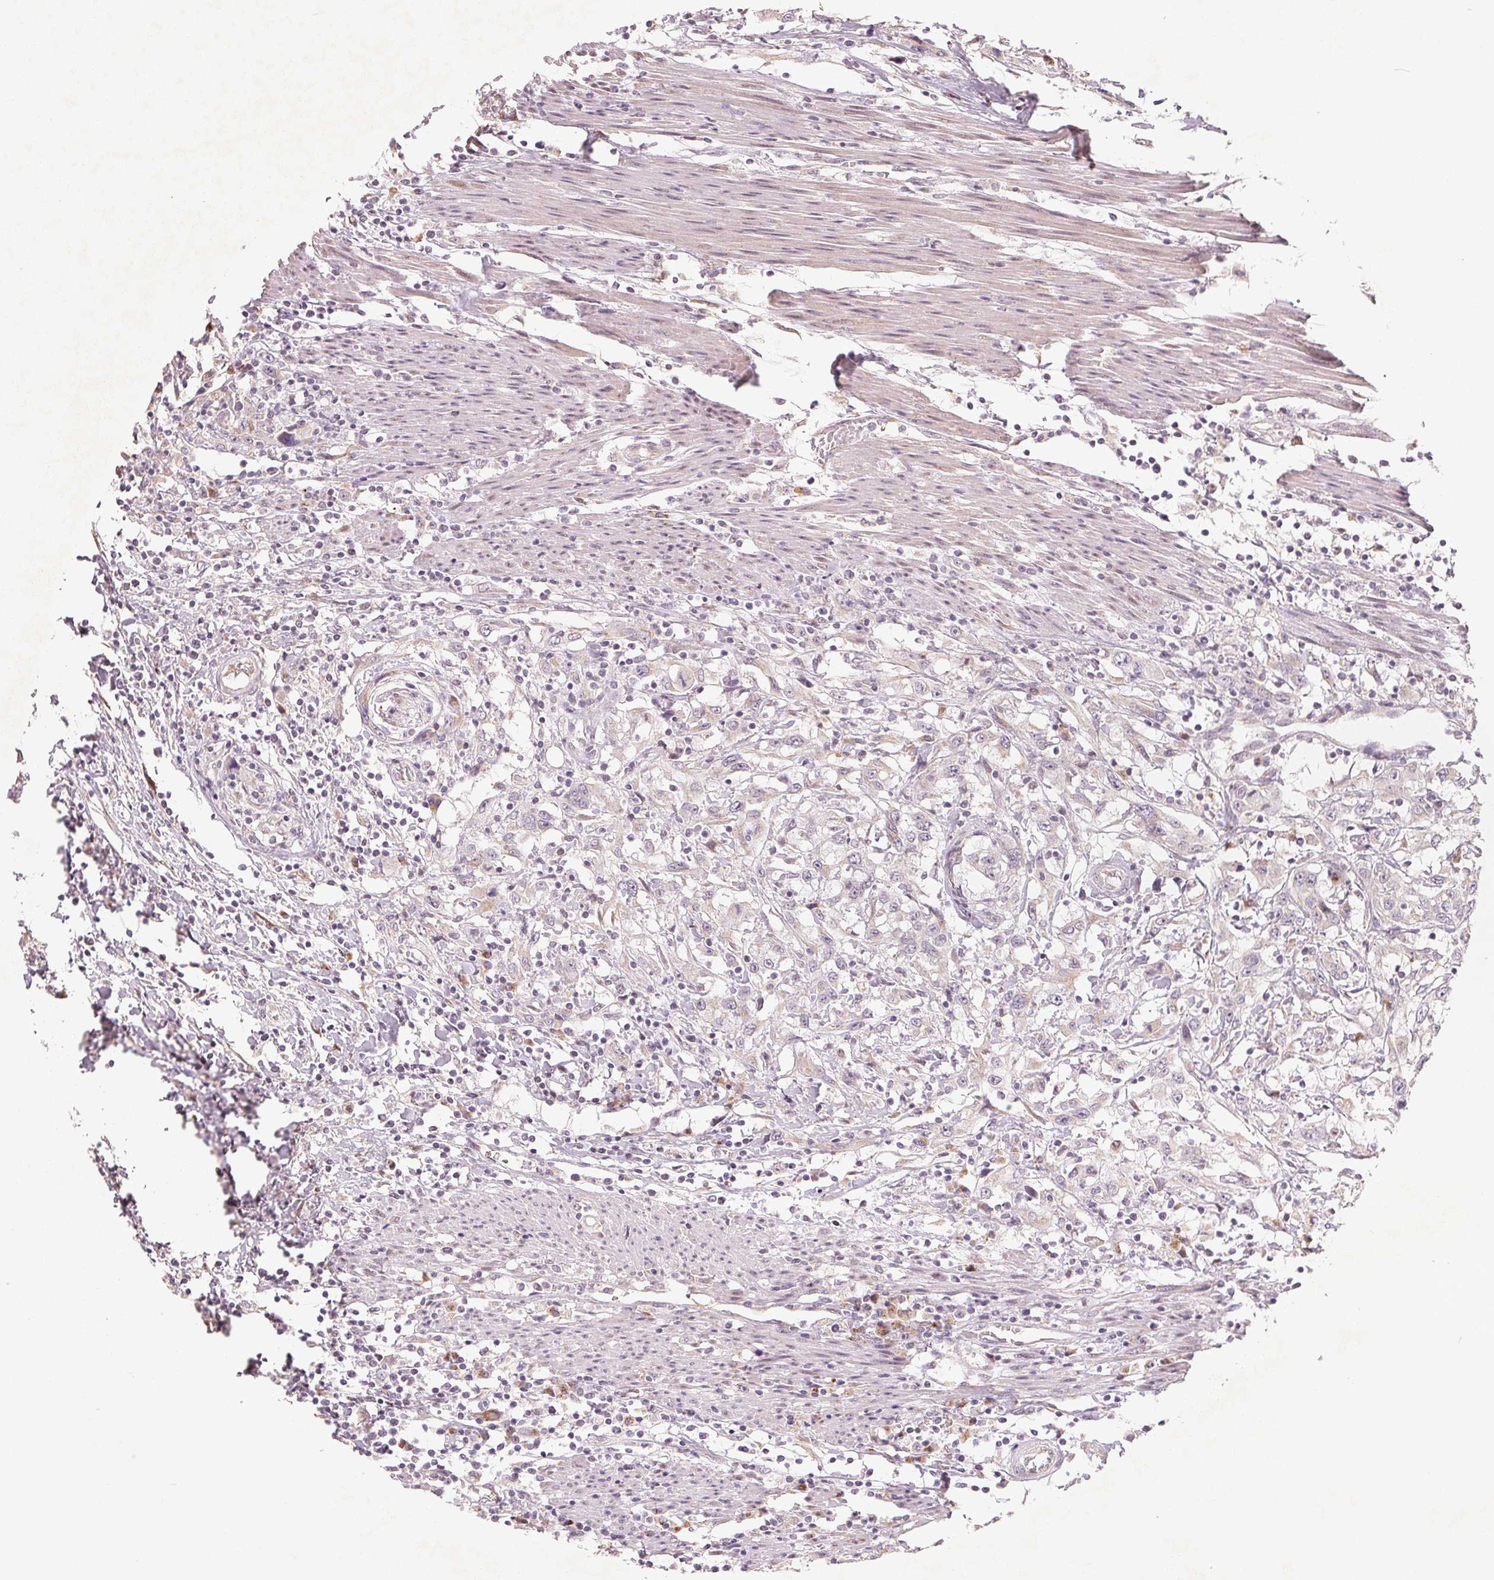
{"staining": {"intensity": "negative", "quantity": "none", "location": "none"}, "tissue": "urothelial cancer", "cell_type": "Tumor cells", "image_type": "cancer", "snomed": [{"axis": "morphology", "description": "Urothelial carcinoma, High grade"}, {"axis": "topography", "description": "Urinary bladder"}], "caption": "High power microscopy micrograph of an IHC micrograph of high-grade urothelial carcinoma, revealing no significant expression in tumor cells.", "gene": "TMSB15B", "patient": {"sex": "male", "age": 61}}